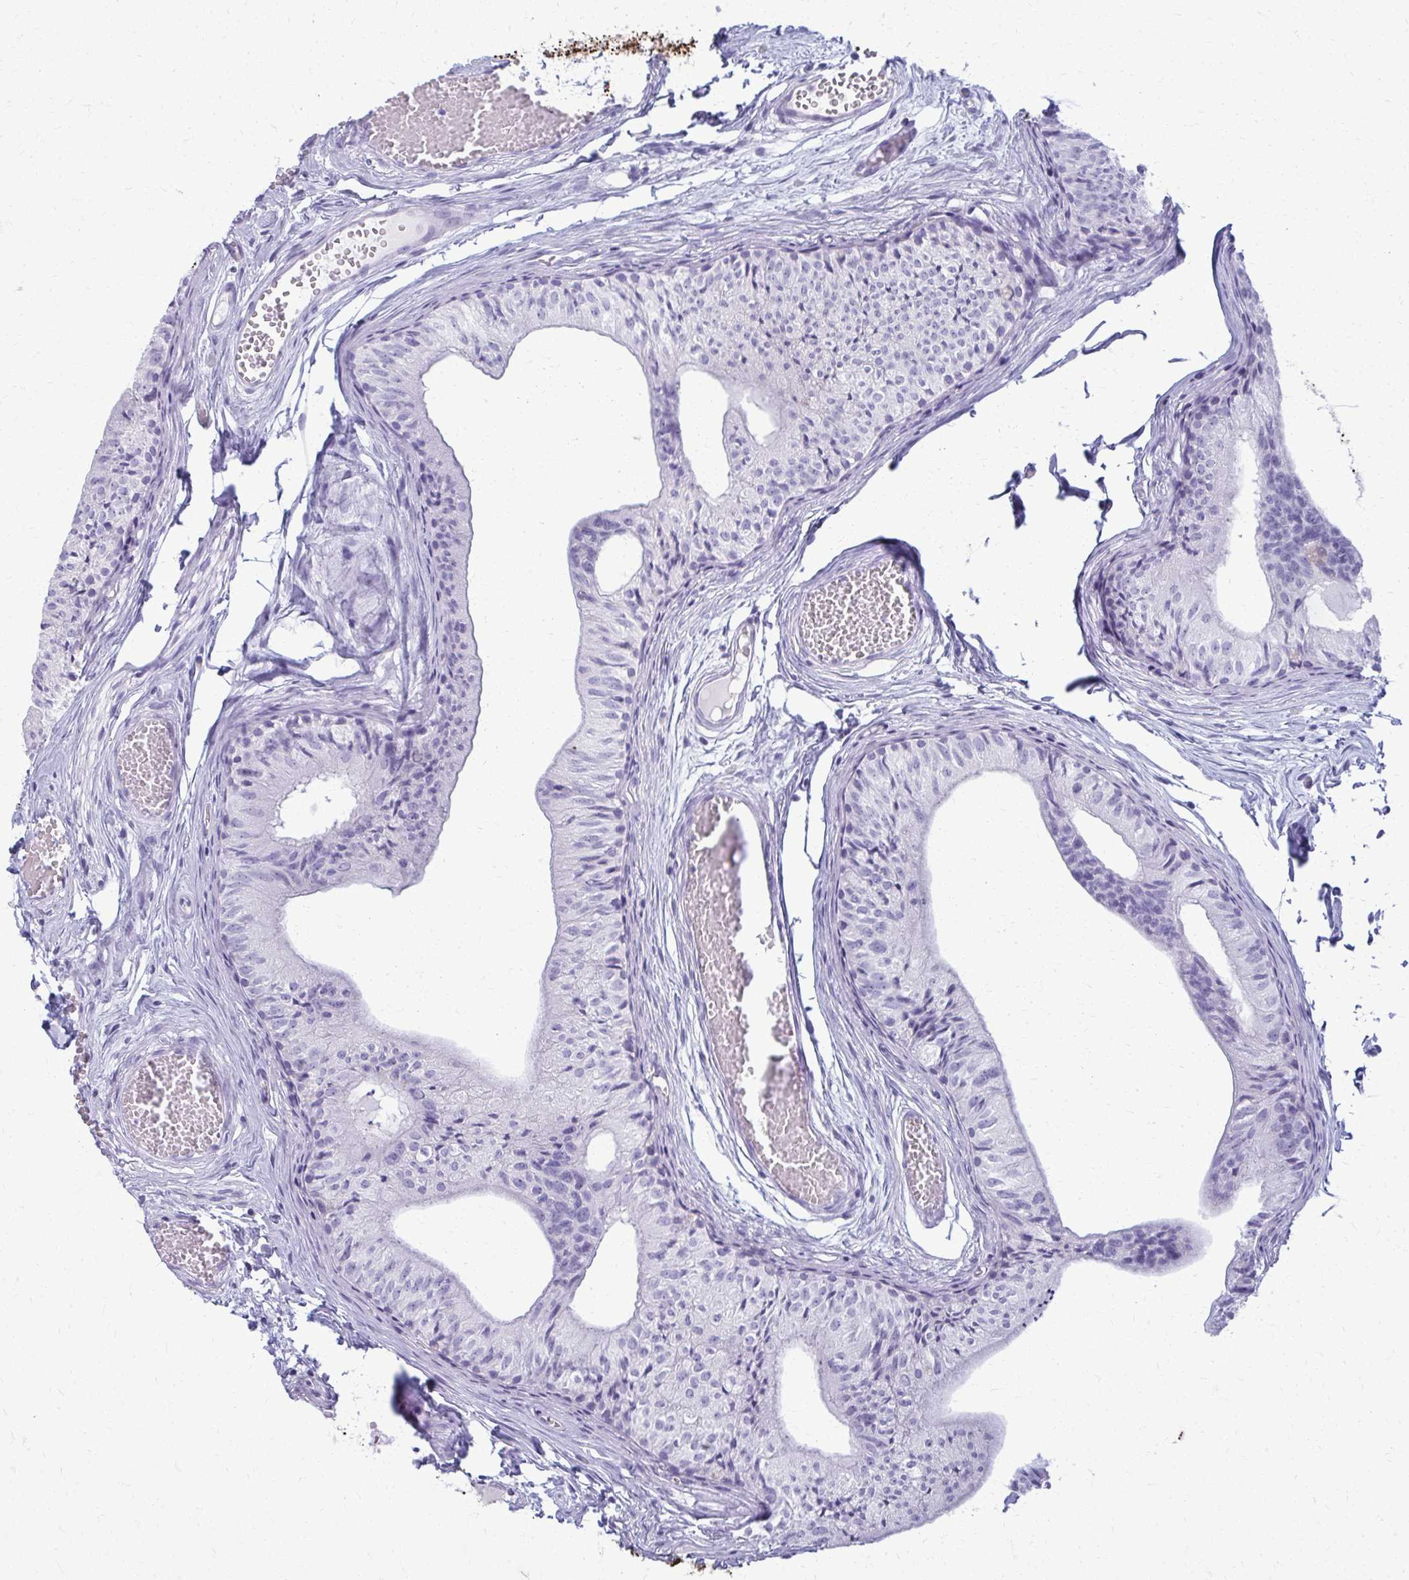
{"staining": {"intensity": "negative", "quantity": "none", "location": "none"}, "tissue": "epididymis", "cell_type": "Glandular cells", "image_type": "normal", "snomed": [{"axis": "morphology", "description": "Normal tissue, NOS"}, {"axis": "topography", "description": "Epididymis"}], "caption": "Glandular cells show no significant protein staining in normal epididymis. (Immunohistochemistry (ihc), brightfield microscopy, high magnification).", "gene": "ACSM2A", "patient": {"sex": "male", "age": 25}}